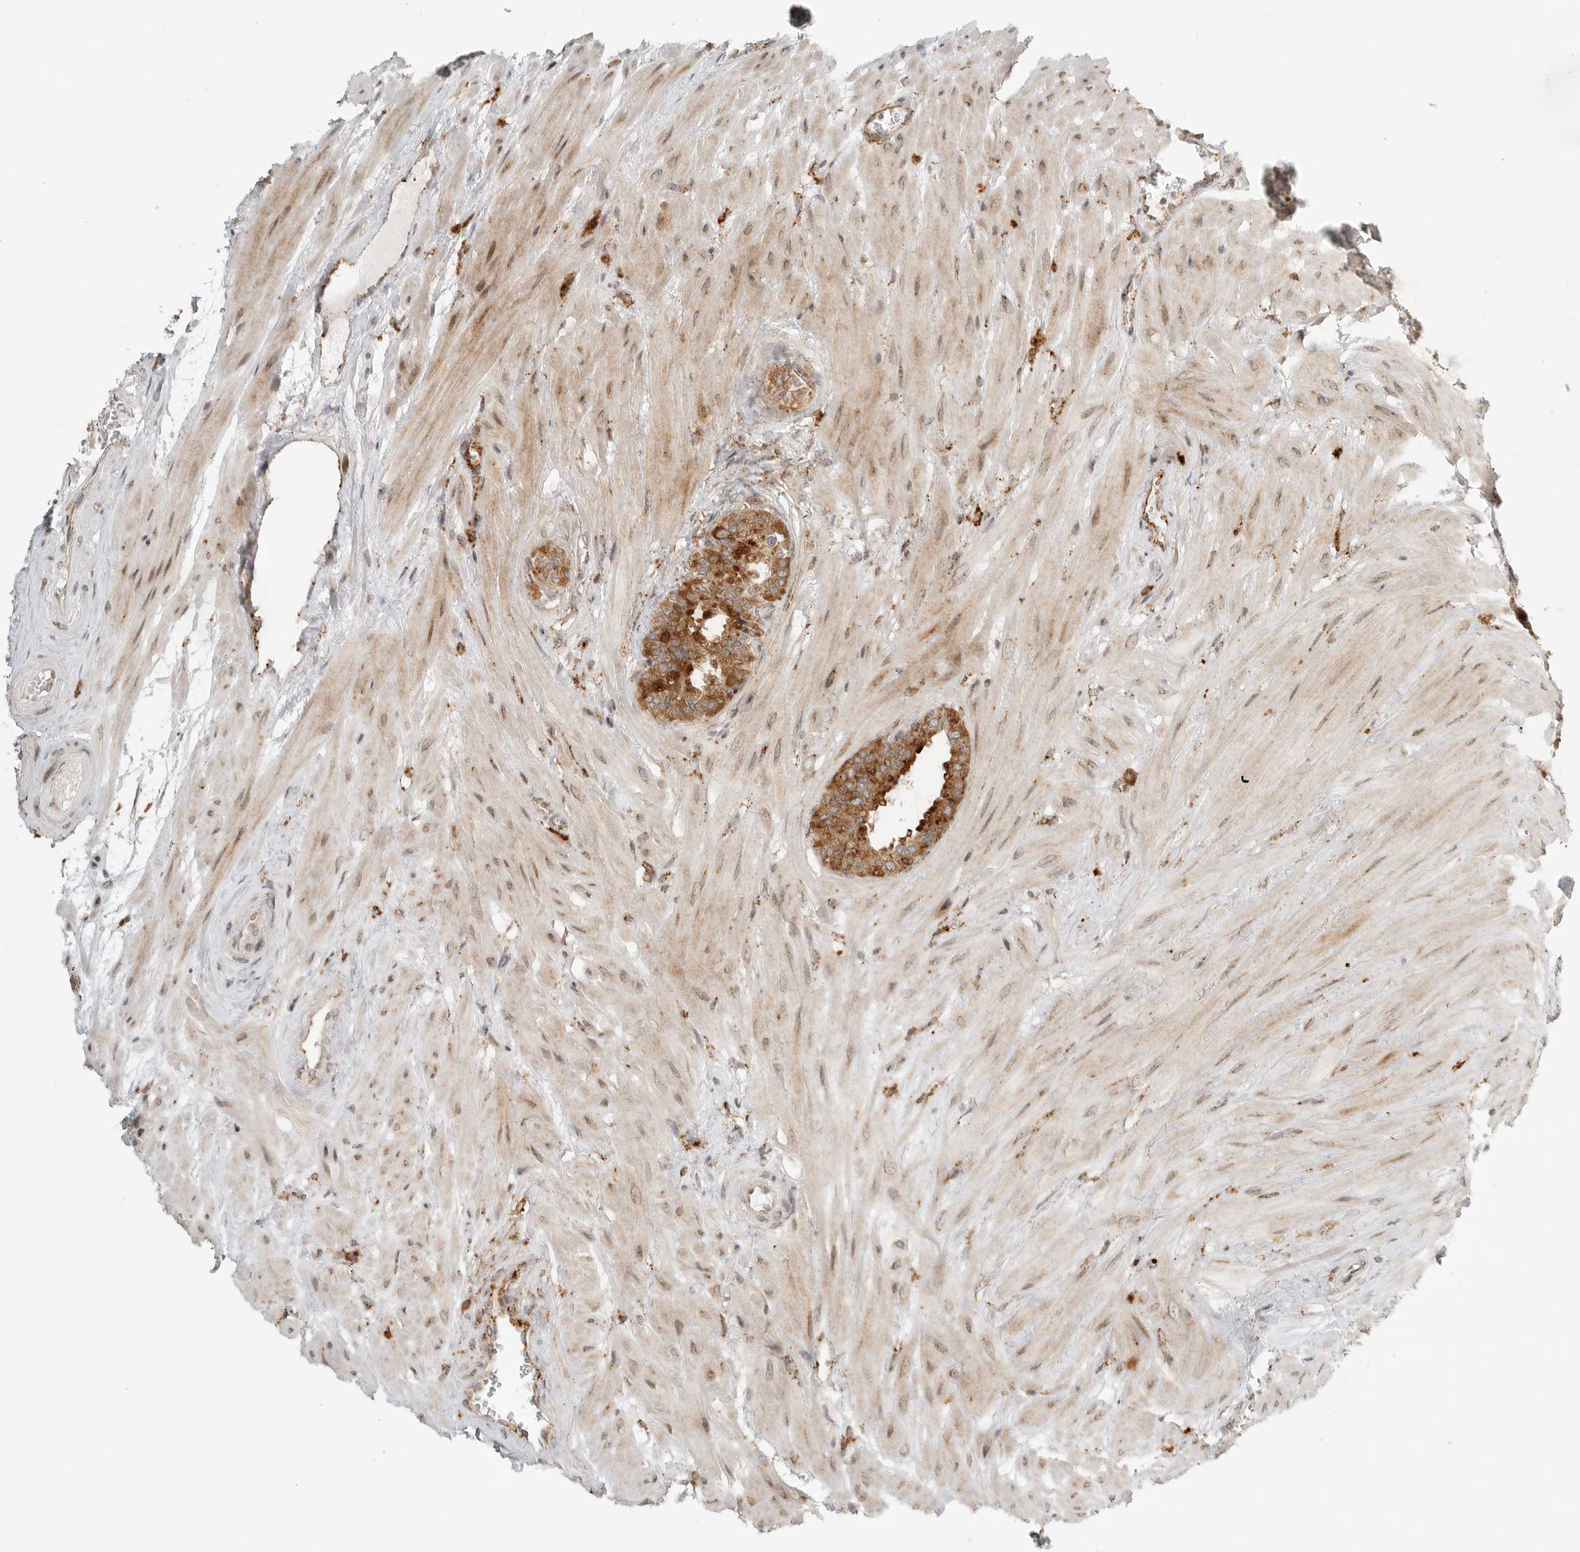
{"staining": {"intensity": "strong", "quantity": ">75%", "location": "cytoplasmic/membranous"}, "tissue": "seminal vesicle", "cell_type": "Glandular cells", "image_type": "normal", "snomed": [{"axis": "morphology", "description": "Normal tissue, NOS"}, {"axis": "topography", "description": "Seminal veicle"}], "caption": "IHC (DAB) staining of benign human seminal vesicle displays strong cytoplasmic/membranous protein staining in about >75% of glandular cells.", "gene": "IDUA", "patient": {"sex": "male", "age": 46}}